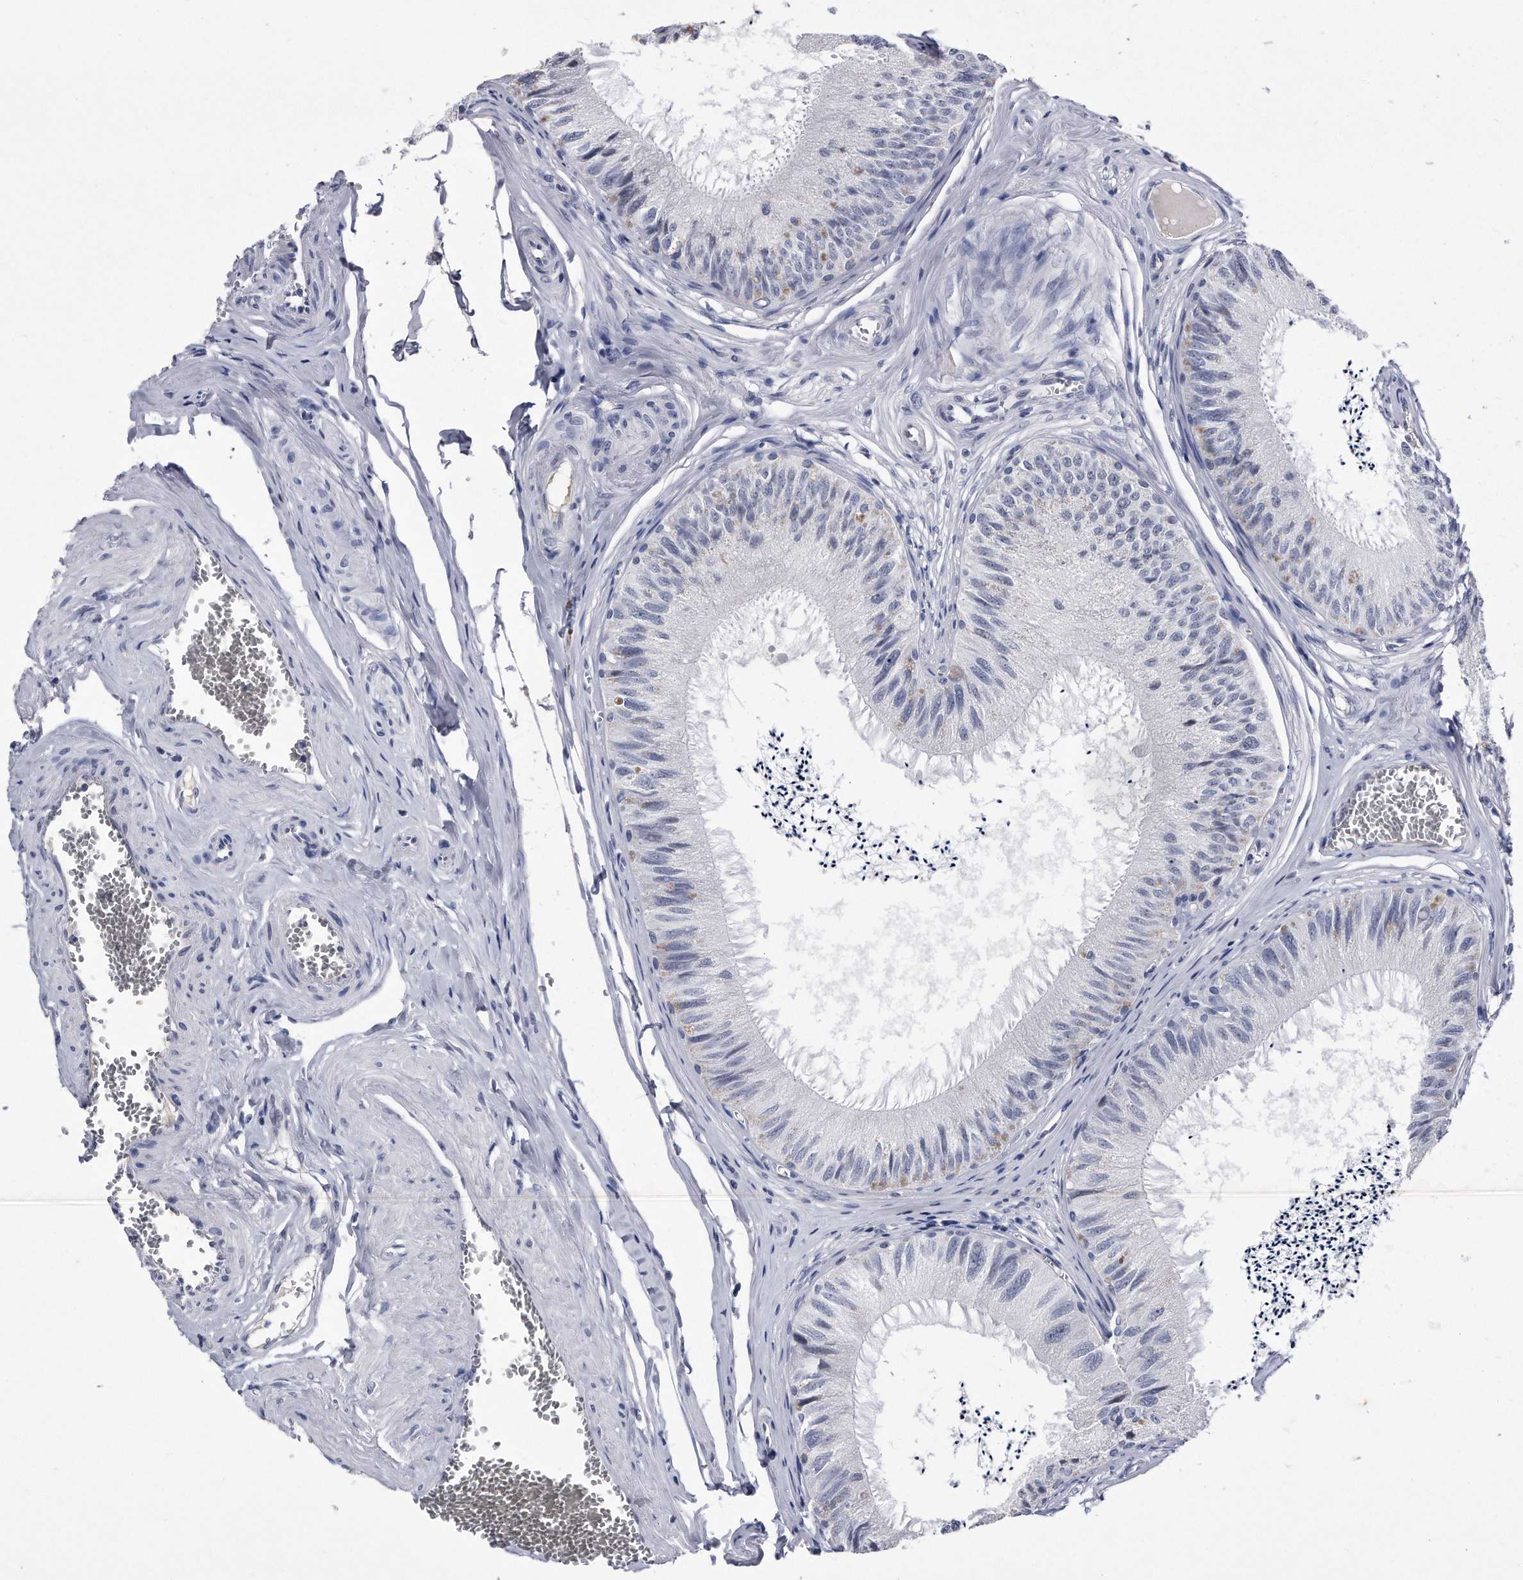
{"staining": {"intensity": "negative", "quantity": "none", "location": "none"}, "tissue": "epididymis", "cell_type": "Glandular cells", "image_type": "normal", "snomed": [{"axis": "morphology", "description": "Normal tissue, NOS"}, {"axis": "topography", "description": "Epididymis"}], "caption": "Immunohistochemistry photomicrograph of benign epididymis stained for a protein (brown), which exhibits no expression in glandular cells. Brightfield microscopy of immunohistochemistry (IHC) stained with DAB (brown) and hematoxylin (blue), captured at high magnification.", "gene": "KCTD8", "patient": {"sex": "male", "age": 79}}